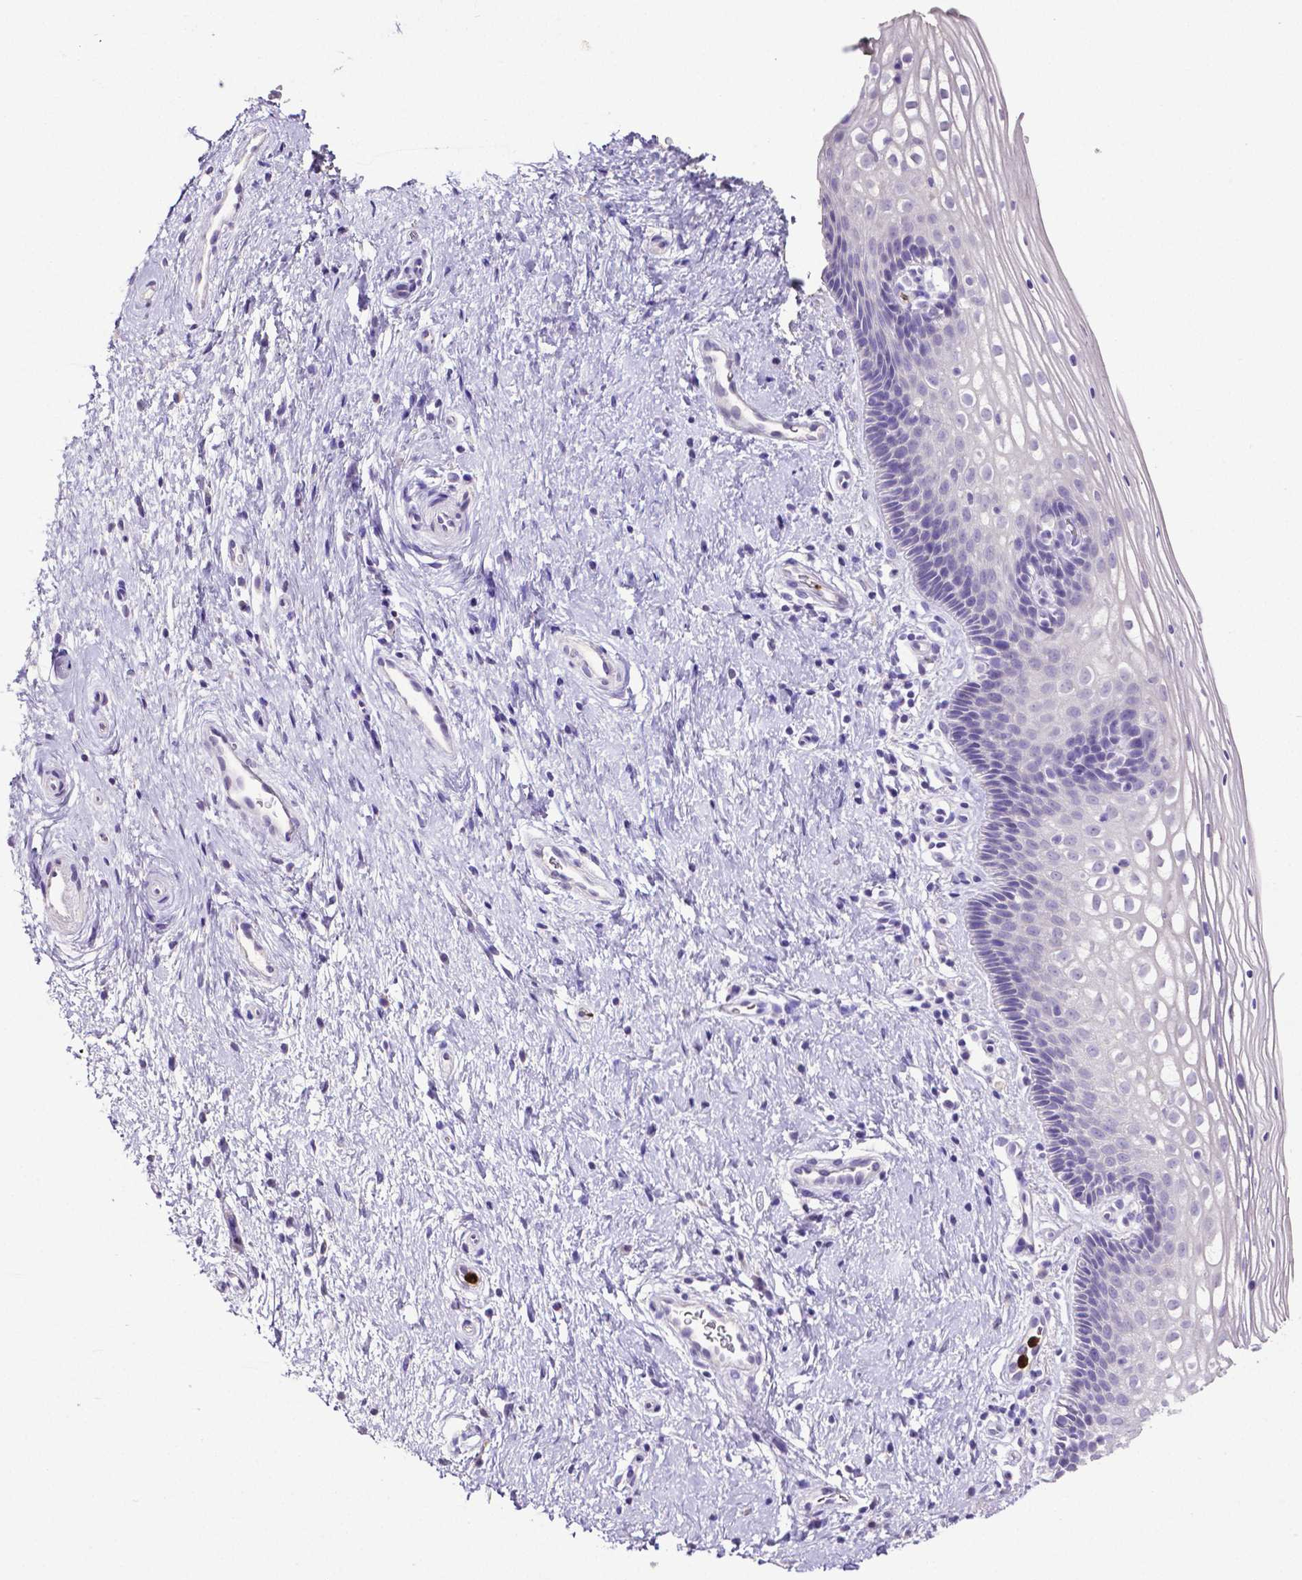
{"staining": {"intensity": "negative", "quantity": "none", "location": "none"}, "tissue": "cervix", "cell_type": "Glandular cells", "image_type": "normal", "snomed": [{"axis": "morphology", "description": "Normal tissue, NOS"}, {"axis": "topography", "description": "Cervix"}], "caption": "Glandular cells are negative for brown protein staining in benign cervix. (Immunohistochemistry (ihc), brightfield microscopy, high magnification).", "gene": "MMP9", "patient": {"sex": "female", "age": 34}}